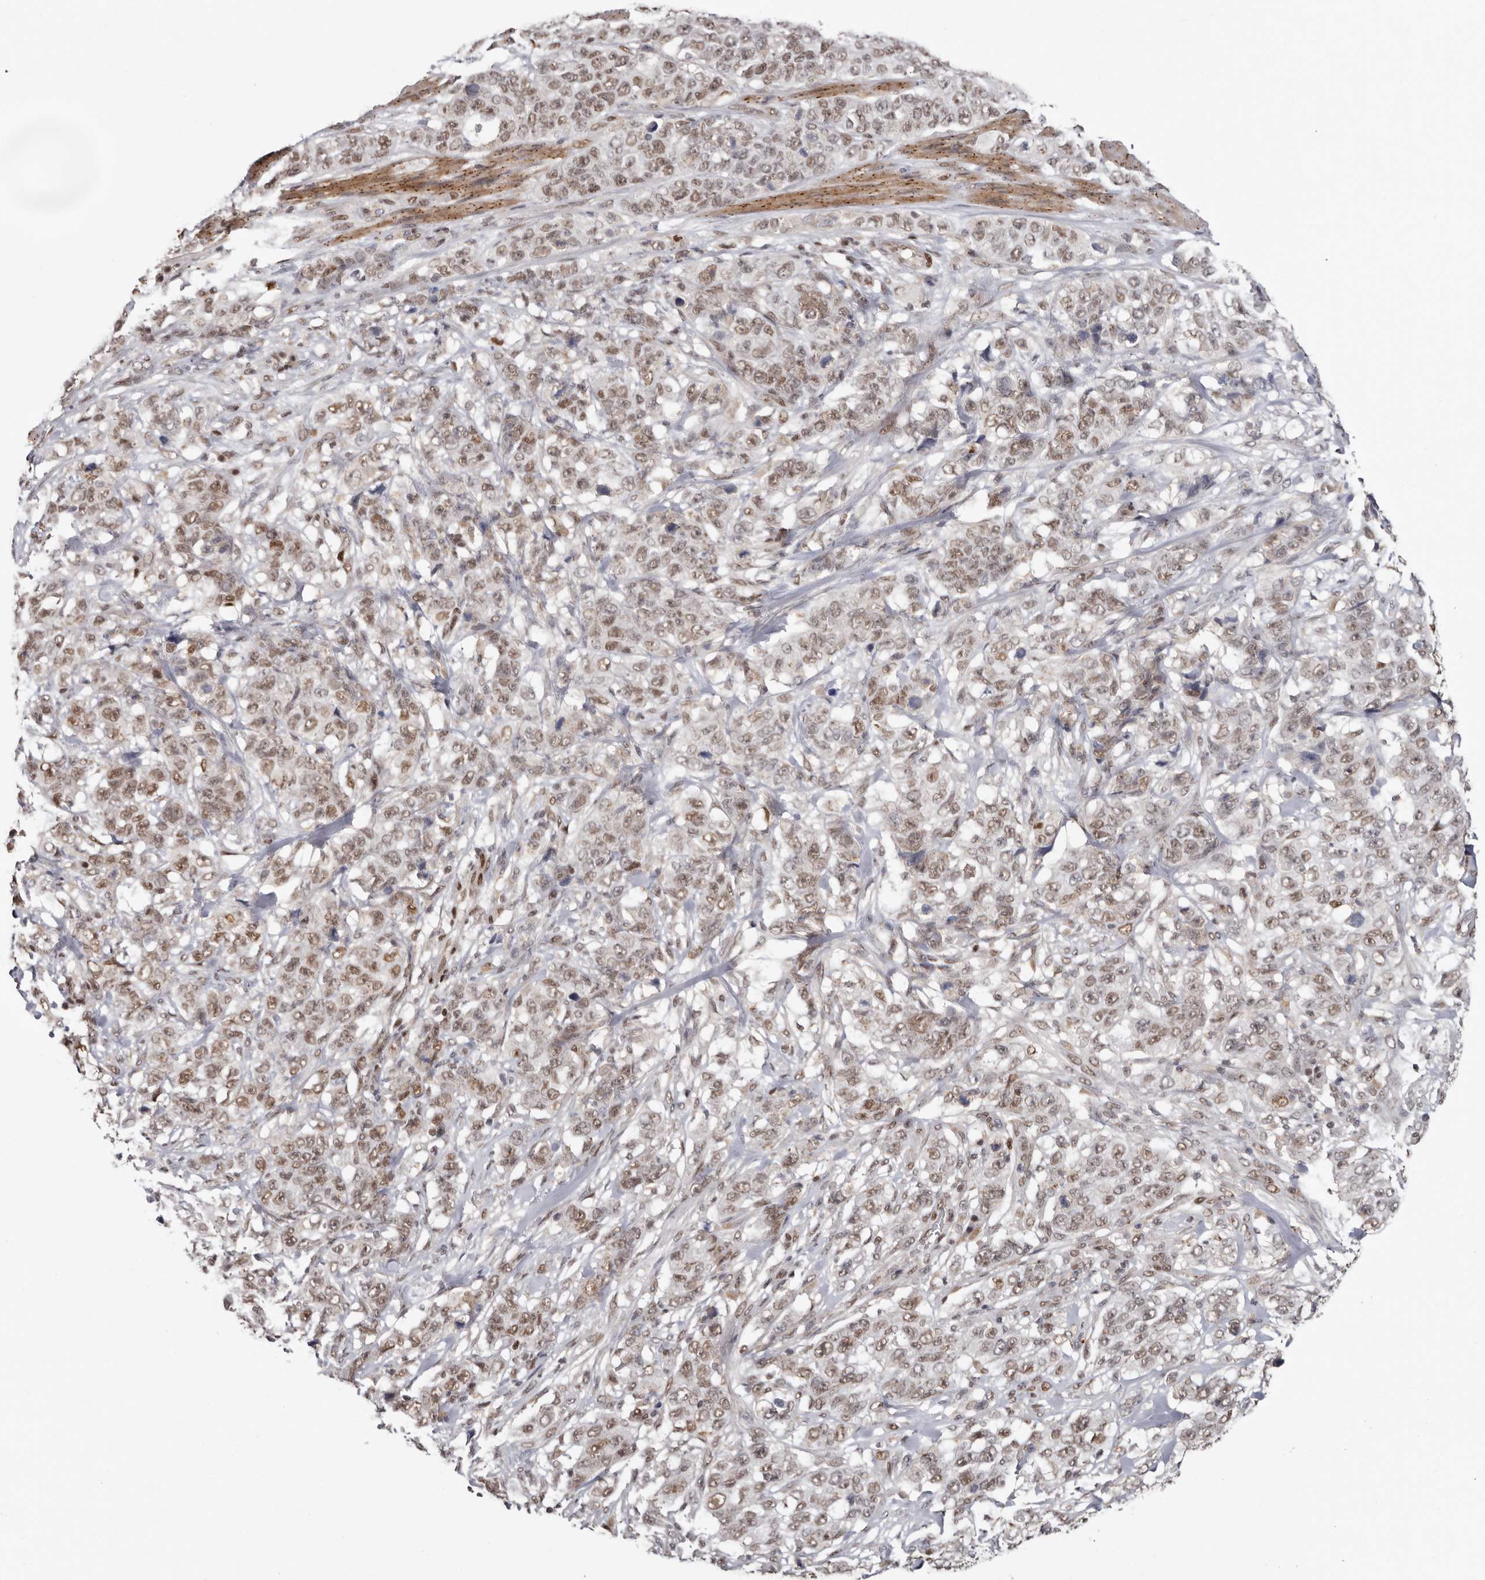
{"staining": {"intensity": "weak", "quantity": ">75%", "location": "nuclear"}, "tissue": "stomach cancer", "cell_type": "Tumor cells", "image_type": "cancer", "snomed": [{"axis": "morphology", "description": "Adenocarcinoma, NOS"}, {"axis": "topography", "description": "Stomach"}], "caption": "Adenocarcinoma (stomach) stained for a protein (brown) displays weak nuclear positive staining in approximately >75% of tumor cells.", "gene": "SMAD7", "patient": {"sex": "male", "age": 48}}